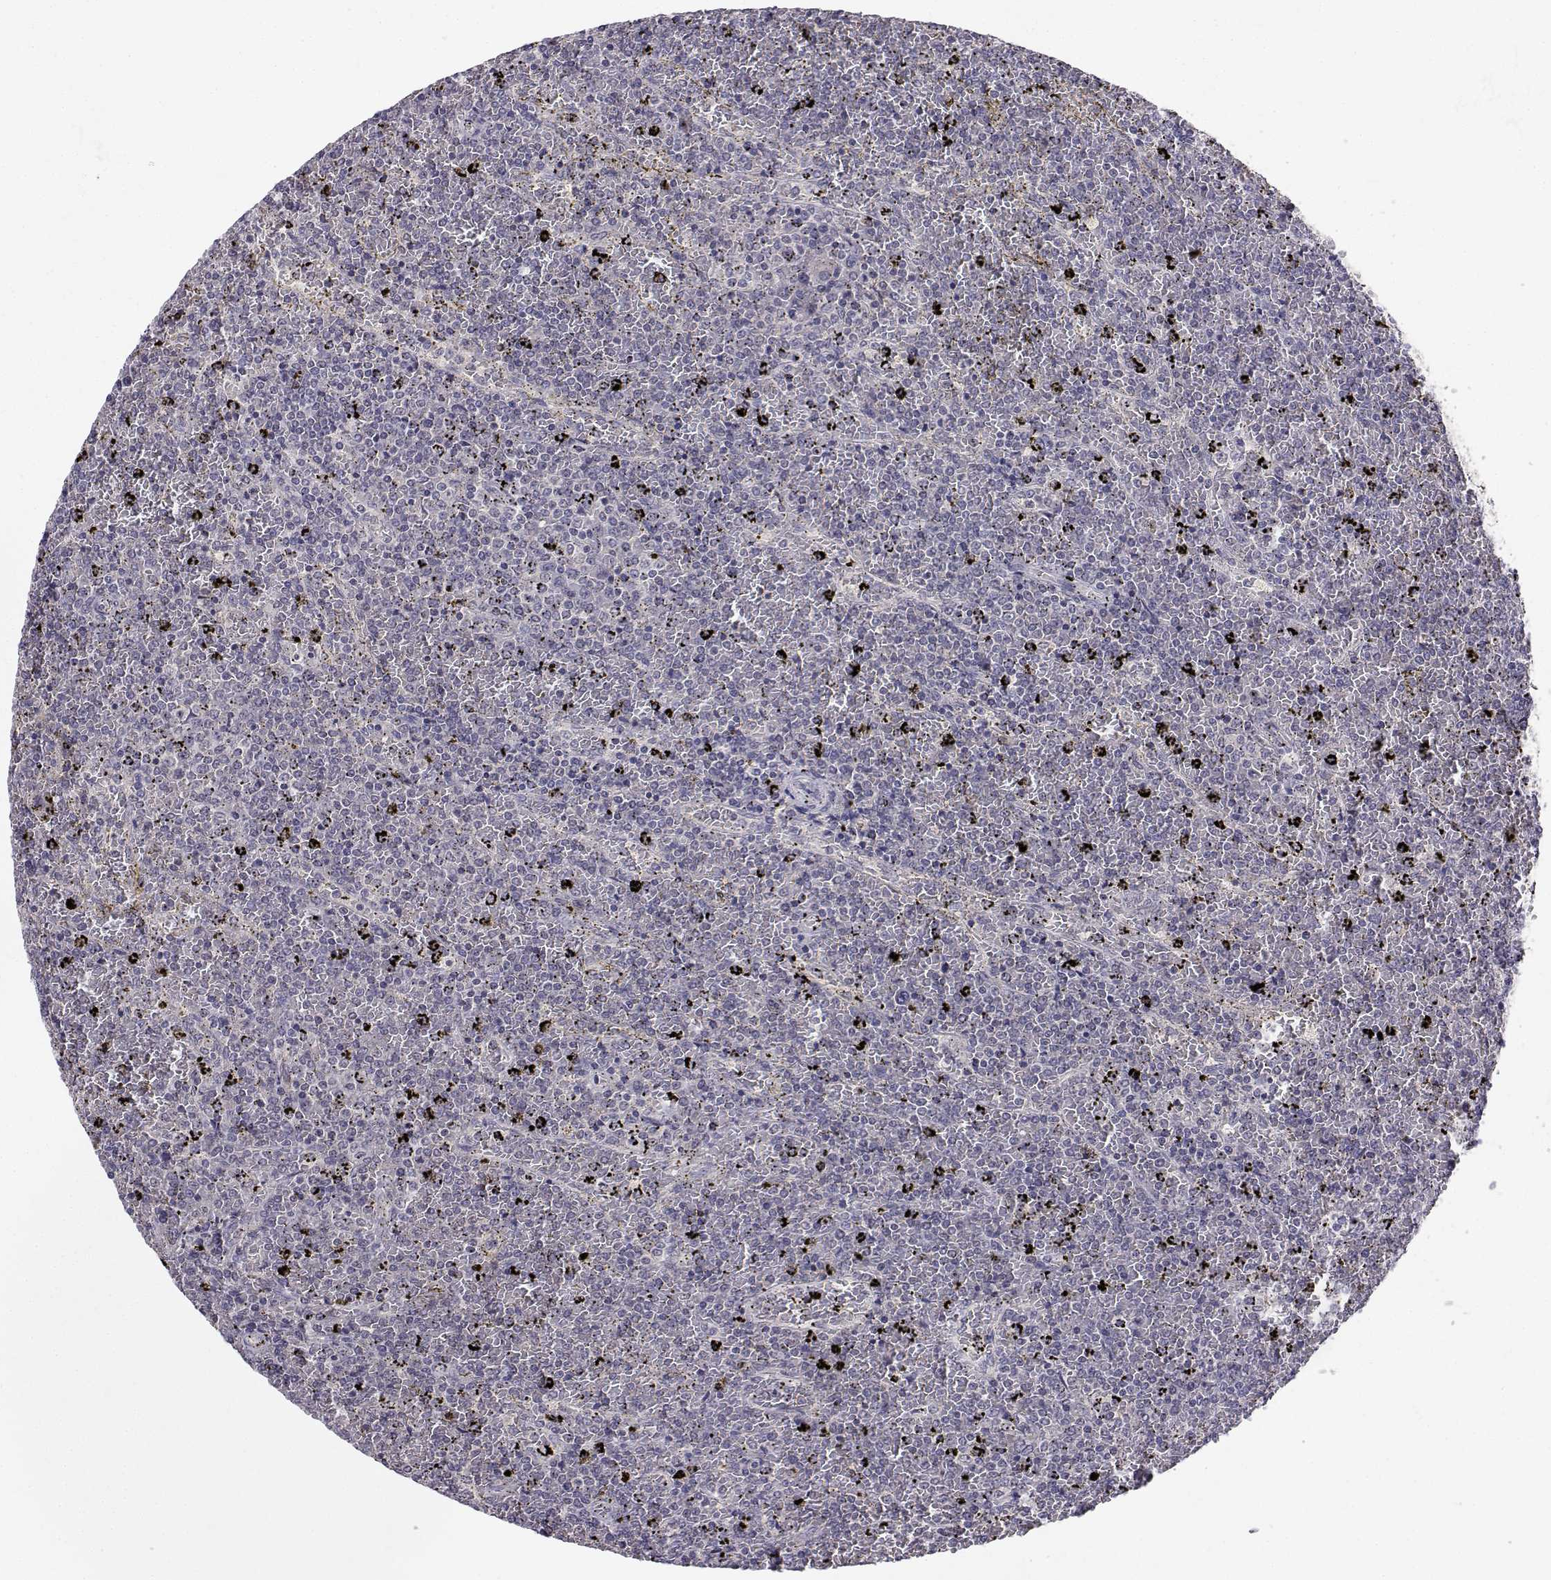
{"staining": {"intensity": "negative", "quantity": "none", "location": "none"}, "tissue": "lymphoma", "cell_type": "Tumor cells", "image_type": "cancer", "snomed": [{"axis": "morphology", "description": "Malignant lymphoma, non-Hodgkin's type, Low grade"}, {"axis": "topography", "description": "Spleen"}], "caption": "Lymphoma stained for a protein using immunohistochemistry displays no expression tumor cells.", "gene": "SLC6A3", "patient": {"sex": "female", "age": 77}}